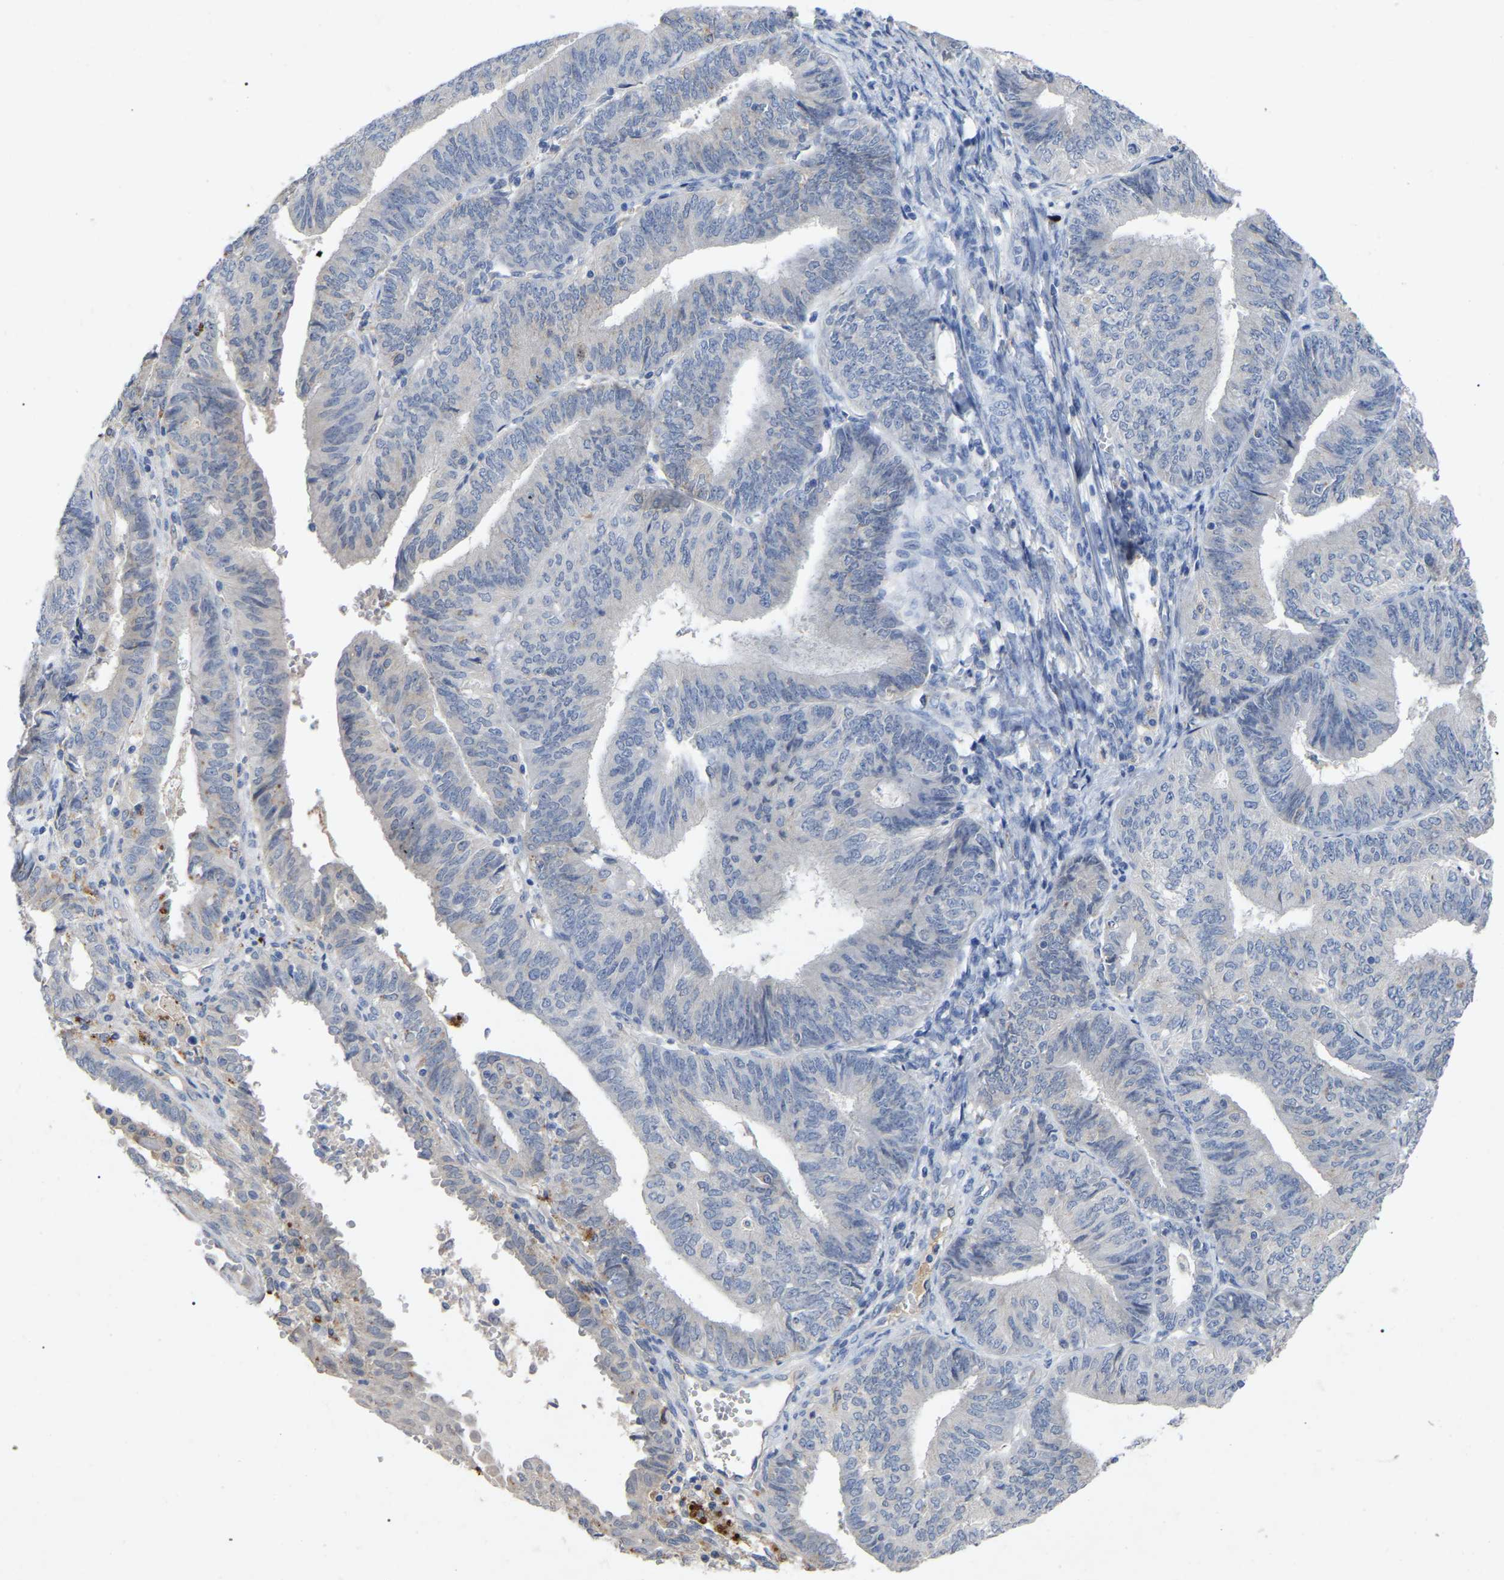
{"staining": {"intensity": "negative", "quantity": "none", "location": "none"}, "tissue": "endometrial cancer", "cell_type": "Tumor cells", "image_type": "cancer", "snomed": [{"axis": "morphology", "description": "Adenocarcinoma, NOS"}, {"axis": "topography", "description": "Endometrium"}], "caption": "High power microscopy histopathology image of an immunohistochemistry (IHC) histopathology image of endometrial adenocarcinoma, revealing no significant positivity in tumor cells.", "gene": "SMPD2", "patient": {"sex": "female", "age": 58}}